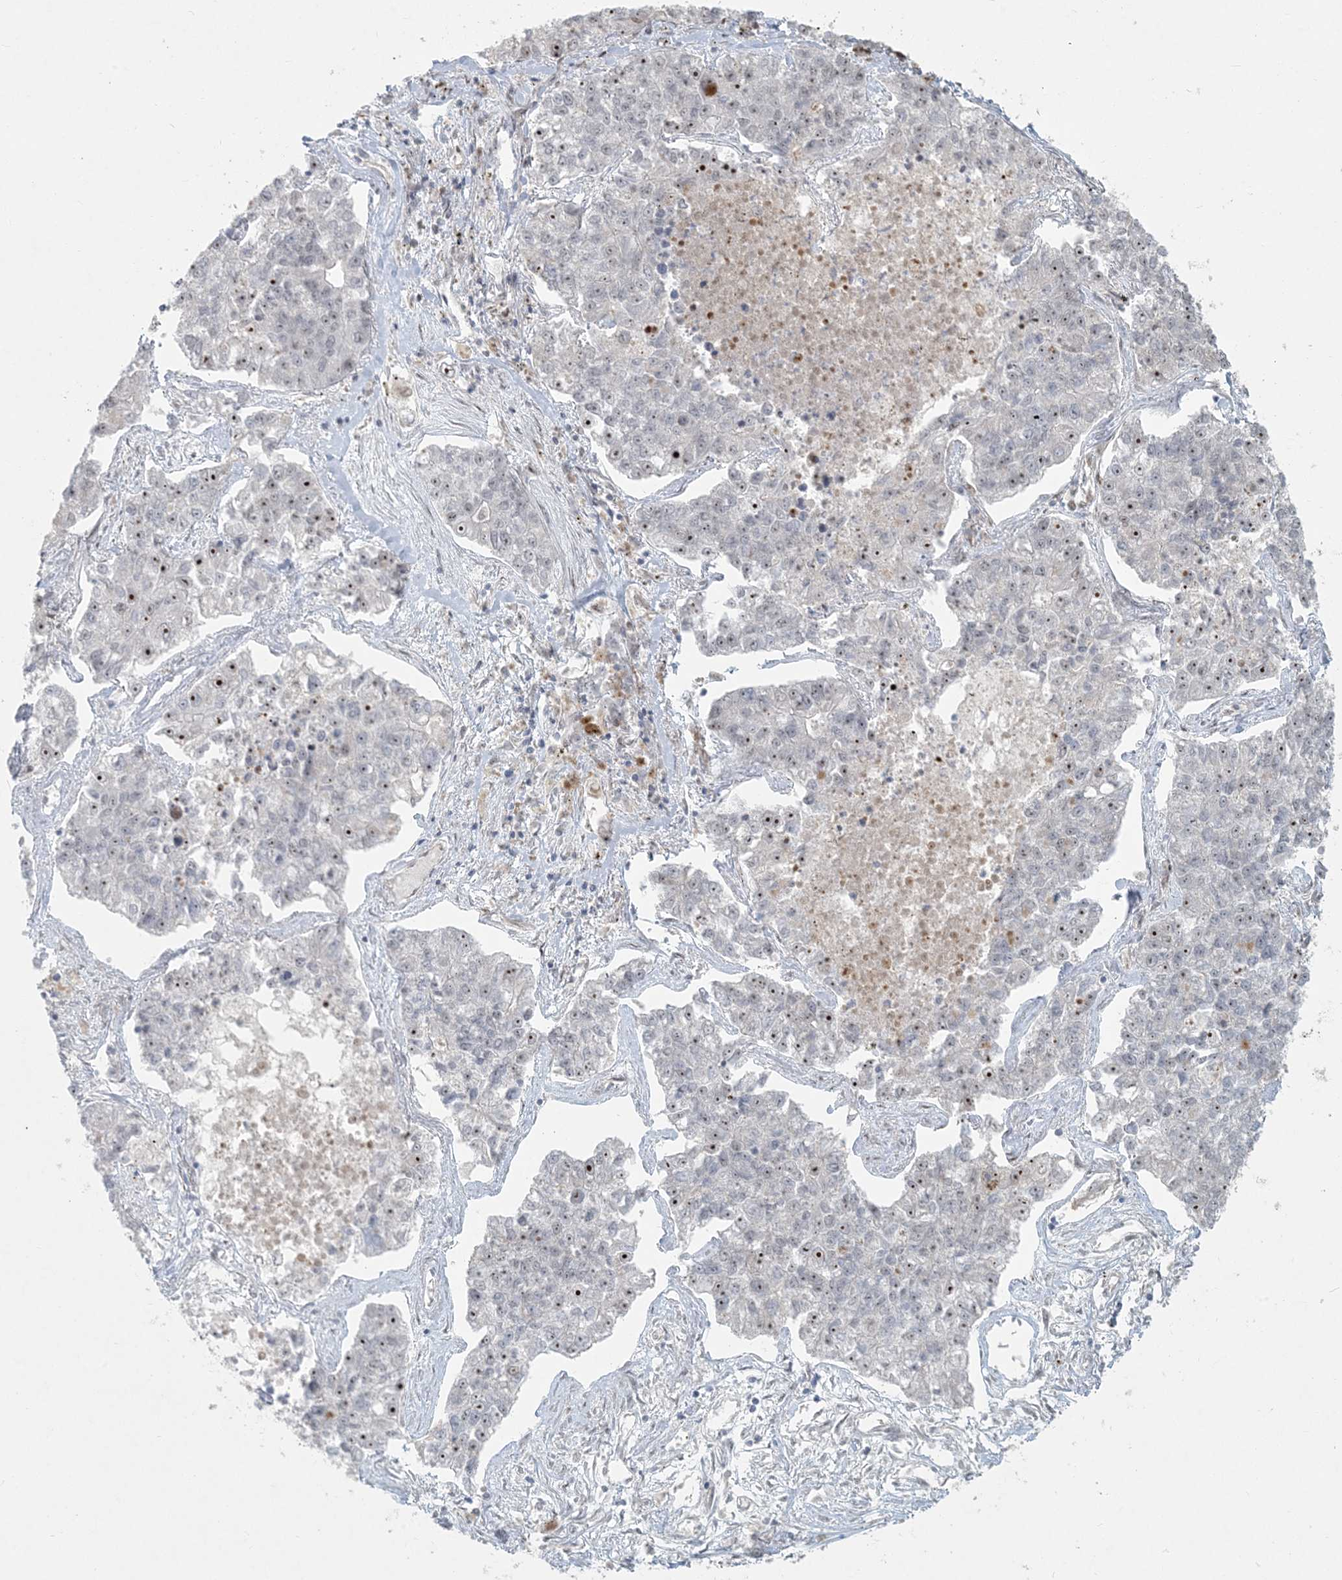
{"staining": {"intensity": "moderate", "quantity": "25%-75%", "location": "nuclear"}, "tissue": "lung cancer", "cell_type": "Tumor cells", "image_type": "cancer", "snomed": [{"axis": "morphology", "description": "Adenocarcinoma, NOS"}, {"axis": "topography", "description": "Lung"}], "caption": "There is medium levels of moderate nuclear staining in tumor cells of lung cancer (adenocarcinoma), as demonstrated by immunohistochemical staining (brown color).", "gene": "BCORL1", "patient": {"sex": "male", "age": 49}}